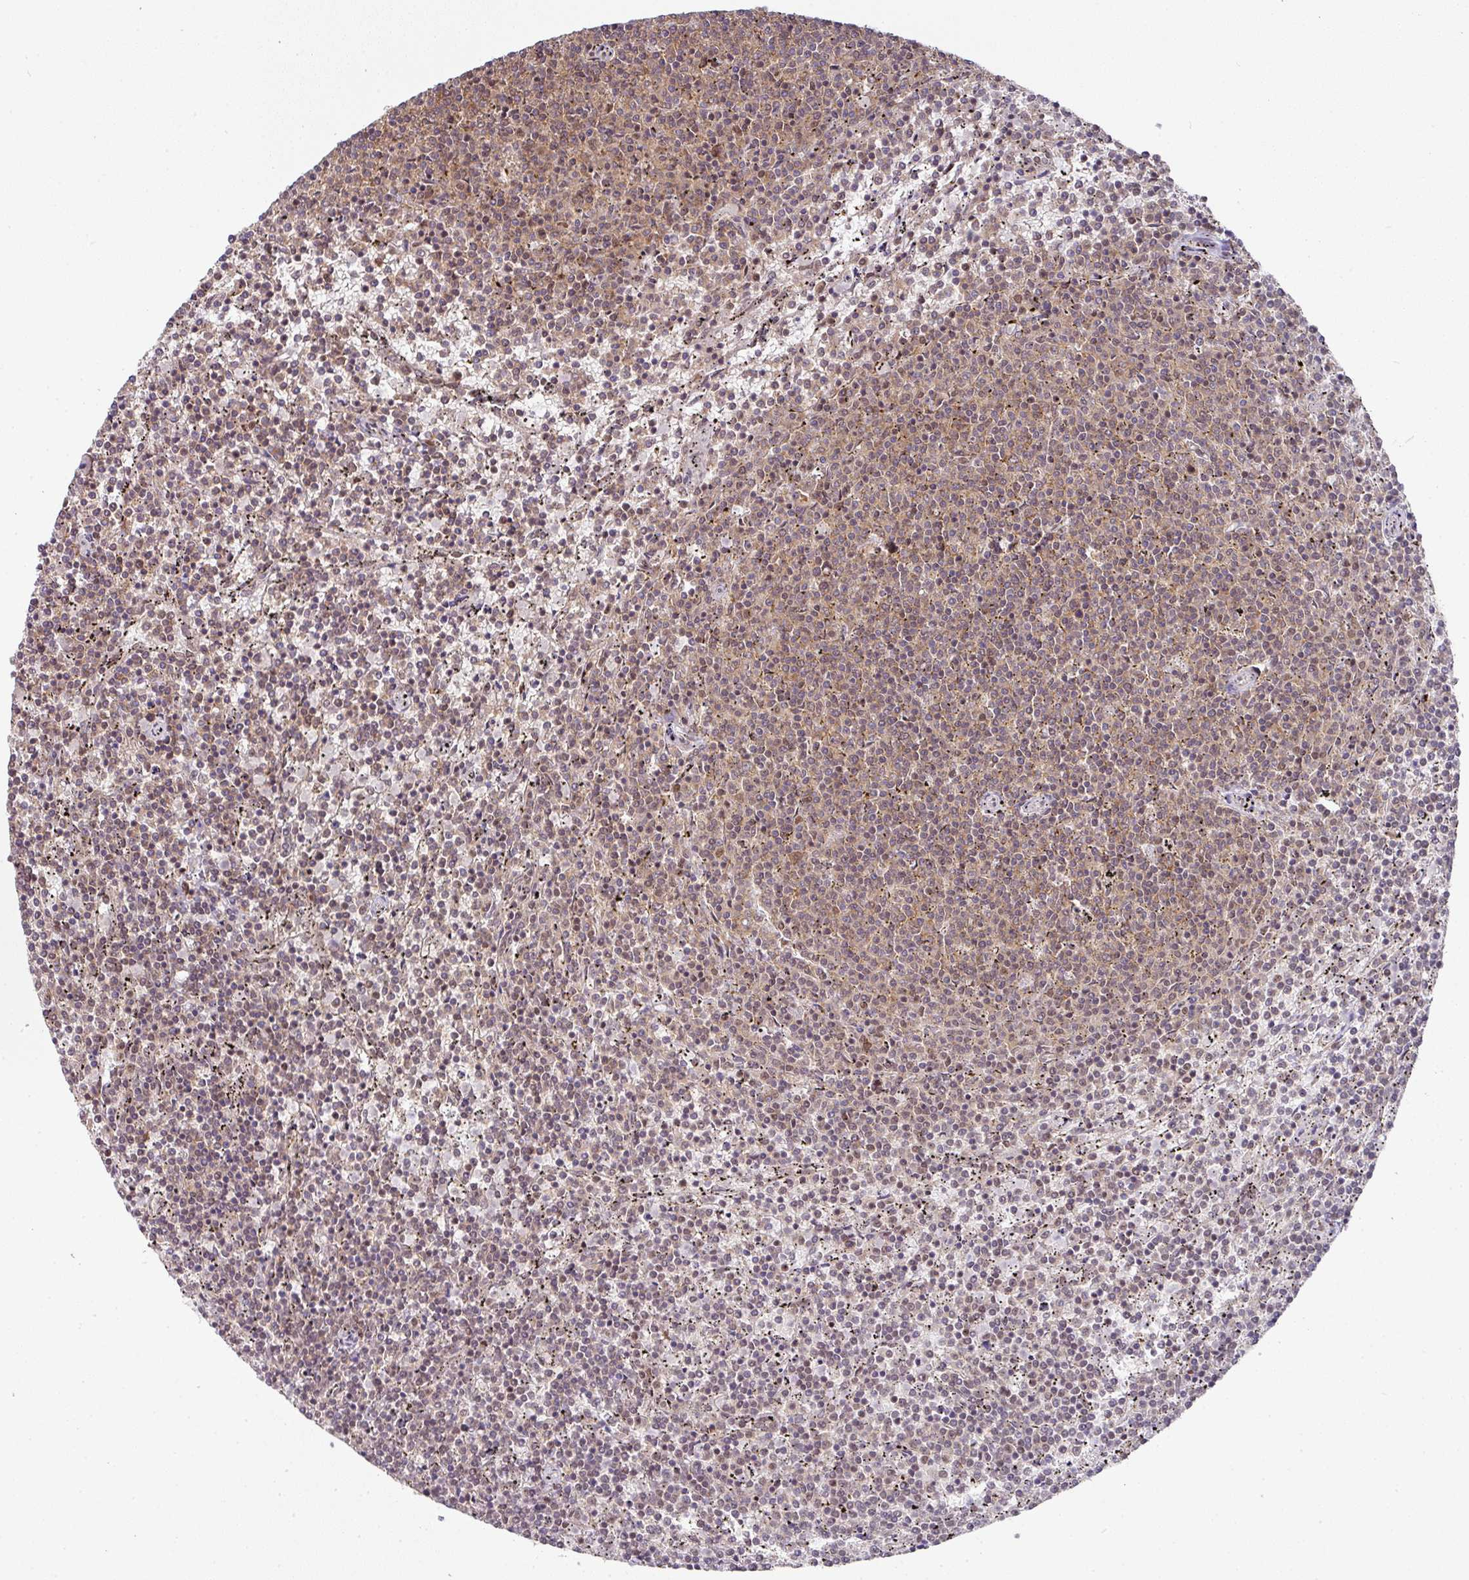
{"staining": {"intensity": "weak", "quantity": "25%-75%", "location": "nuclear"}, "tissue": "lymphoma", "cell_type": "Tumor cells", "image_type": "cancer", "snomed": [{"axis": "morphology", "description": "Malignant lymphoma, non-Hodgkin's type, Low grade"}, {"axis": "topography", "description": "Spleen"}], "caption": "This is a histology image of IHC staining of lymphoma, which shows weak staining in the nuclear of tumor cells.", "gene": "NCOA5", "patient": {"sex": "female", "age": 50}}